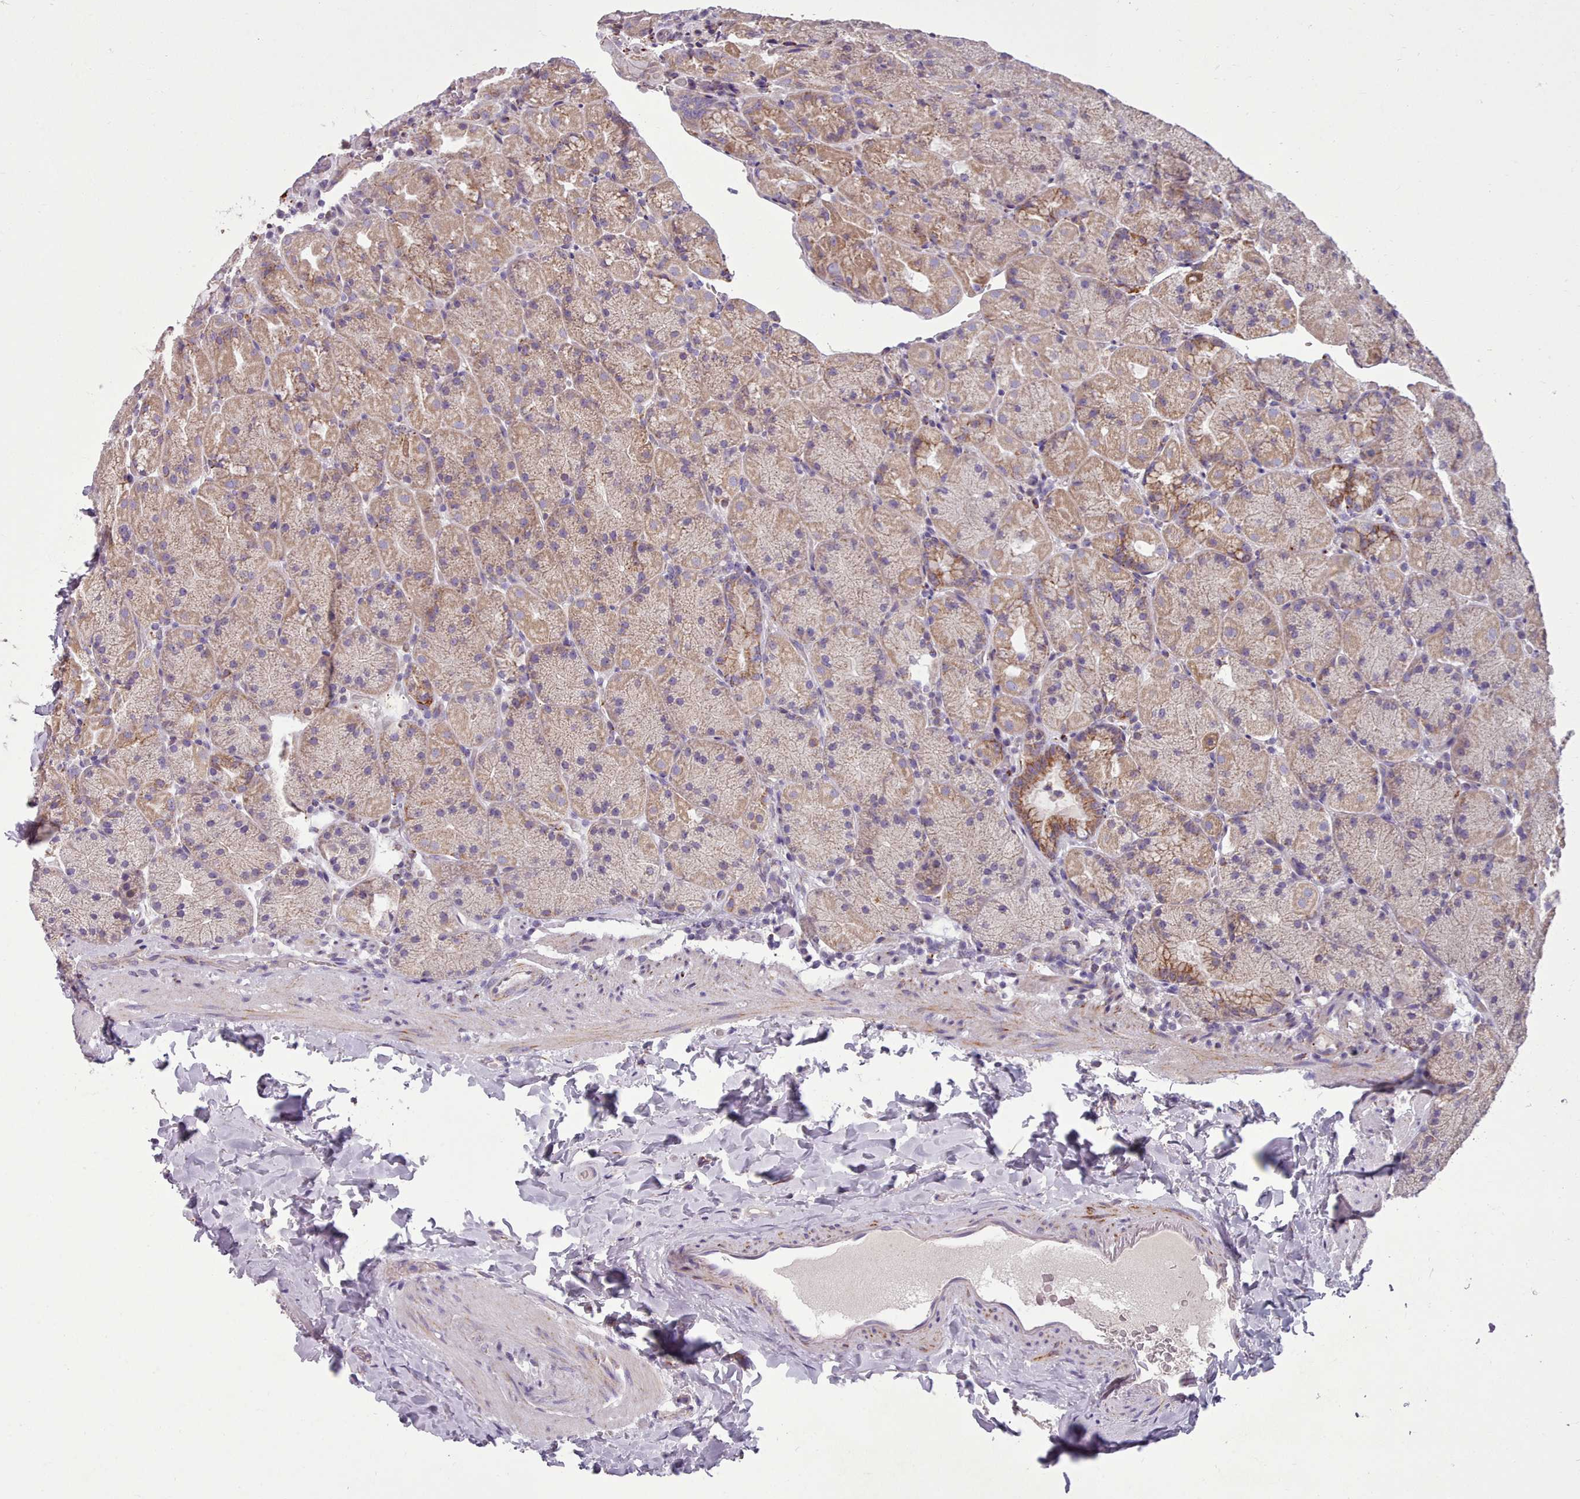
{"staining": {"intensity": "moderate", "quantity": ">75%", "location": "cytoplasmic/membranous"}, "tissue": "stomach", "cell_type": "Glandular cells", "image_type": "normal", "snomed": [{"axis": "morphology", "description": "Normal tissue, NOS"}, {"axis": "topography", "description": "Stomach, upper"}, {"axis": "topography", "description": "Stomach, lower"}], "caption": "Immunohistochemistry image of benign human stomach stained for a protein (brown), which shows medium levels of moderate cytoplasmic/membranous expression in about >75% of glandular cells.", "gene": "FKBP10", "patient": {"sex": "male", "age": 67}}